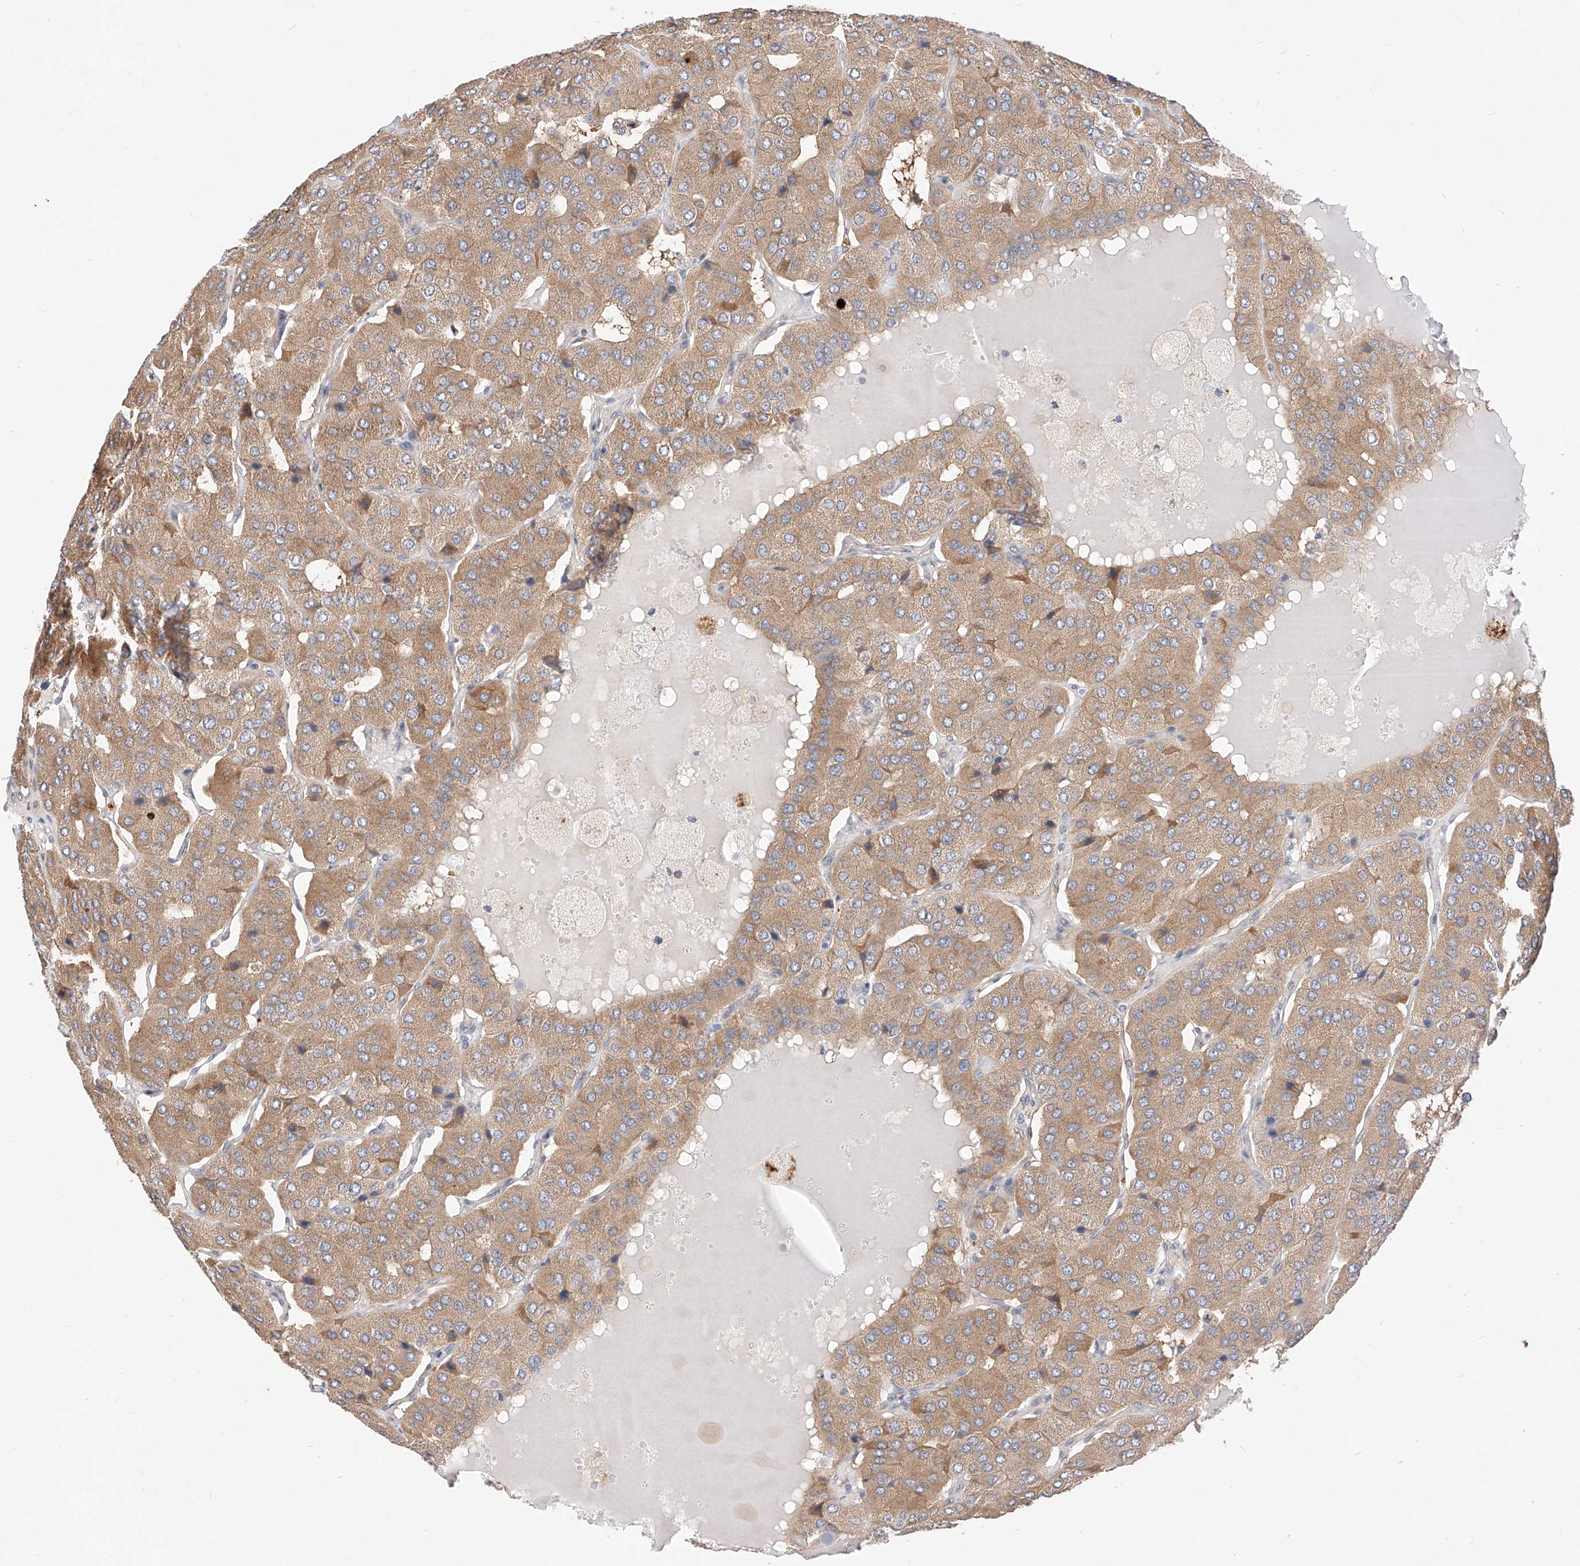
{"staining": {"intensity": "moderate", "quantity": ">75%", "location": "cytoplasmic/membranous"}, "tissue": "parathyroid gland", "cell_type": "Glandular cells", "image_type": "normal", "snomed": [{"axis": "morphology", "description": "Normal tissue, NOS"}, {"axis": "morphology", "description": "Adenoma, NOS"}, {"axis": "topography", "description": "Parathyroid gland"}], "caption": "Moderate cytoplasmic/membranous protein expression is identified in approximately >75% of glandular cells in parathyroid gland.", "gene": "ZSCAN4", "patient": {"sex": "female", "age": 86}}